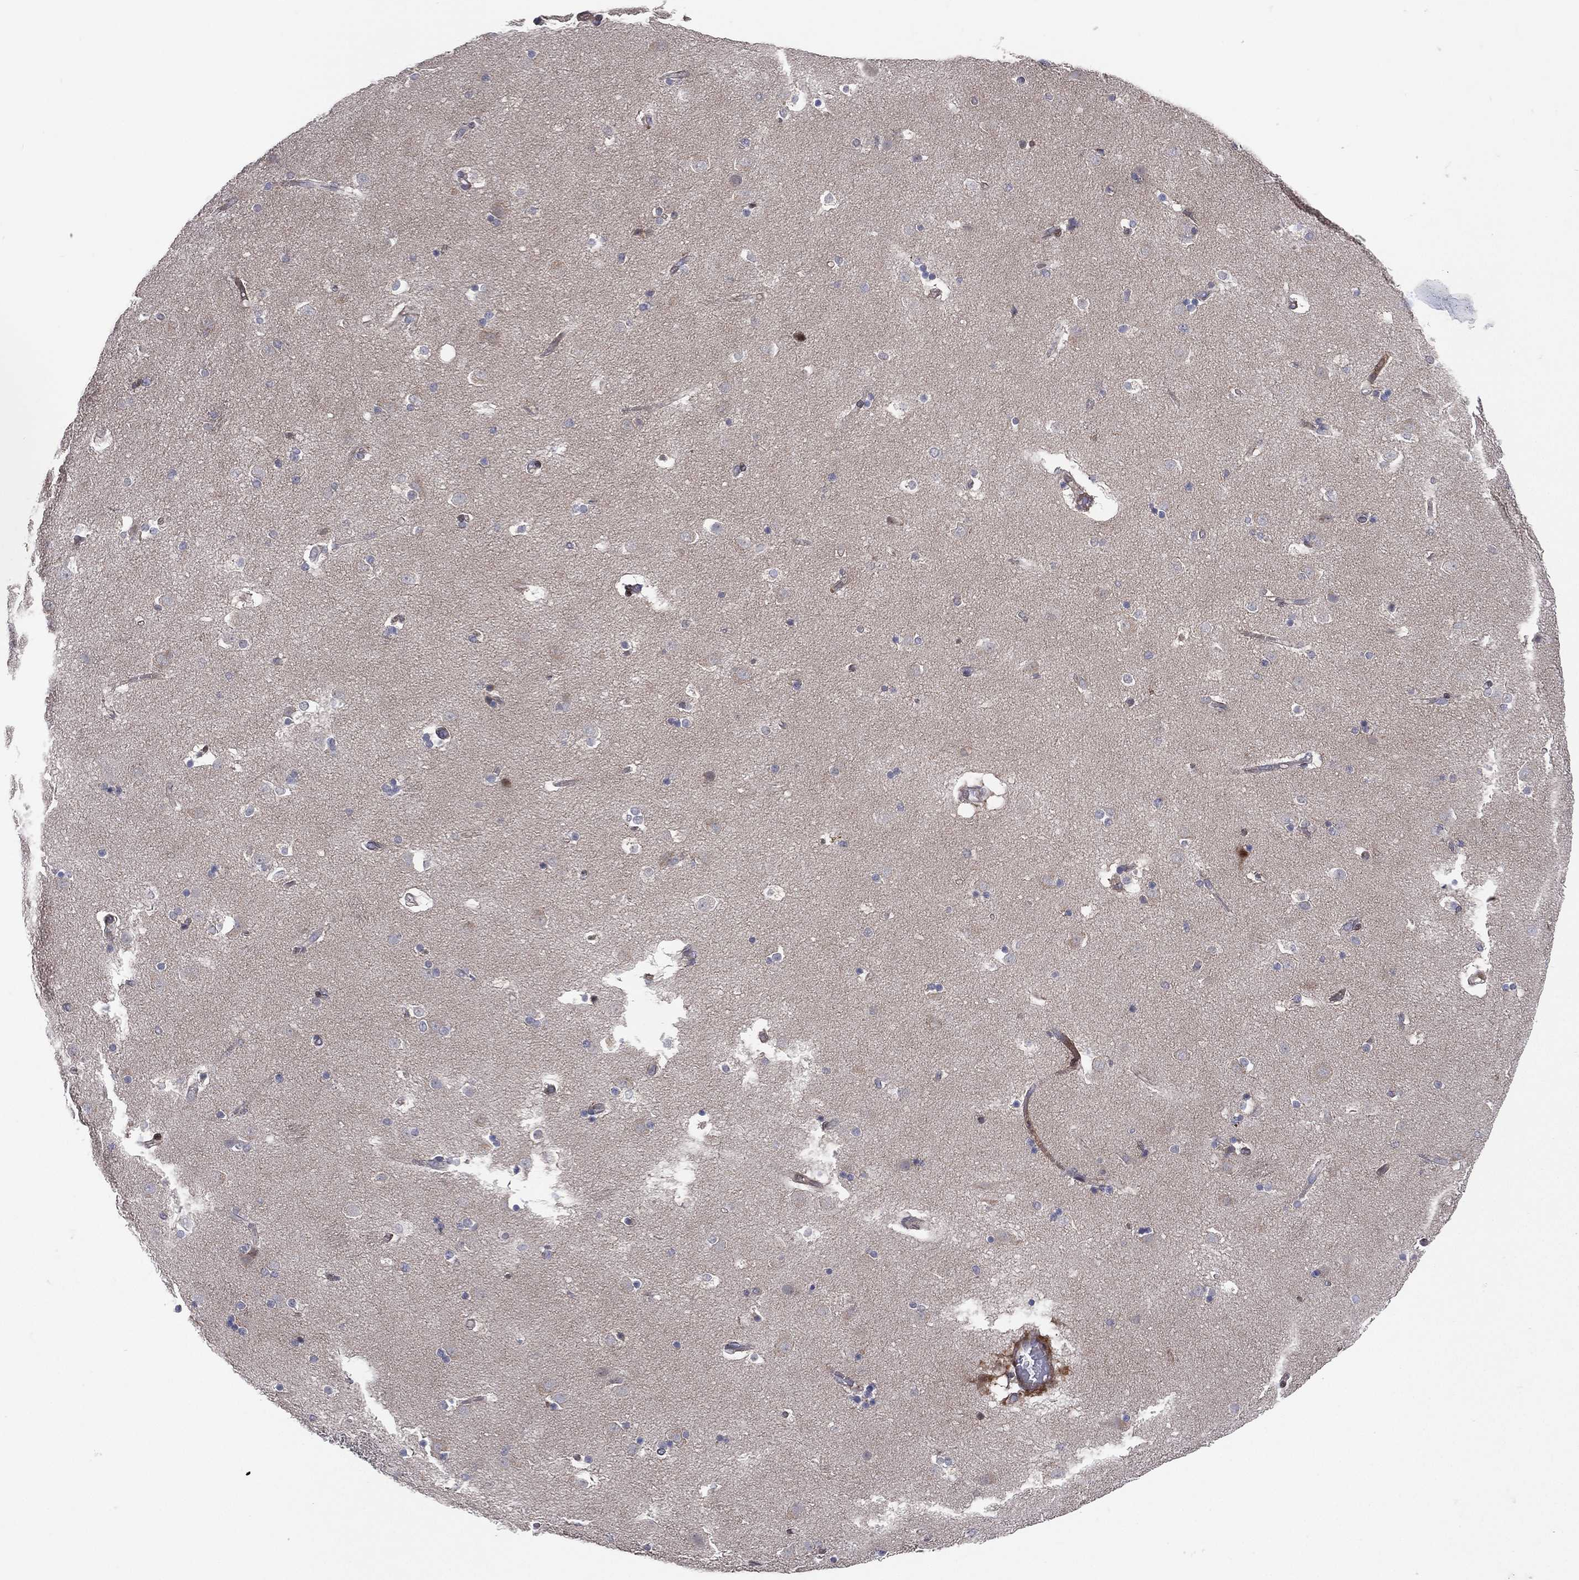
{"staining": {"intensity": "negative", "quantity": "none", "location": "none"}, "tissue": "caudate", "cell_type": "Glial cells", "image_type": "normal", "snomed": [{"axis": "morphology", "description": "Normal tissue, NOS"}, {"axis": "topography", "description": "Lateral ventricle wall"}], "caption": "This is a image of immunohistochemistry (IHC) staining of benign caudate, which shows no expression in glial cells.", "gene": "UTP14A", "patient": {"sex": "male", "age": 51}}